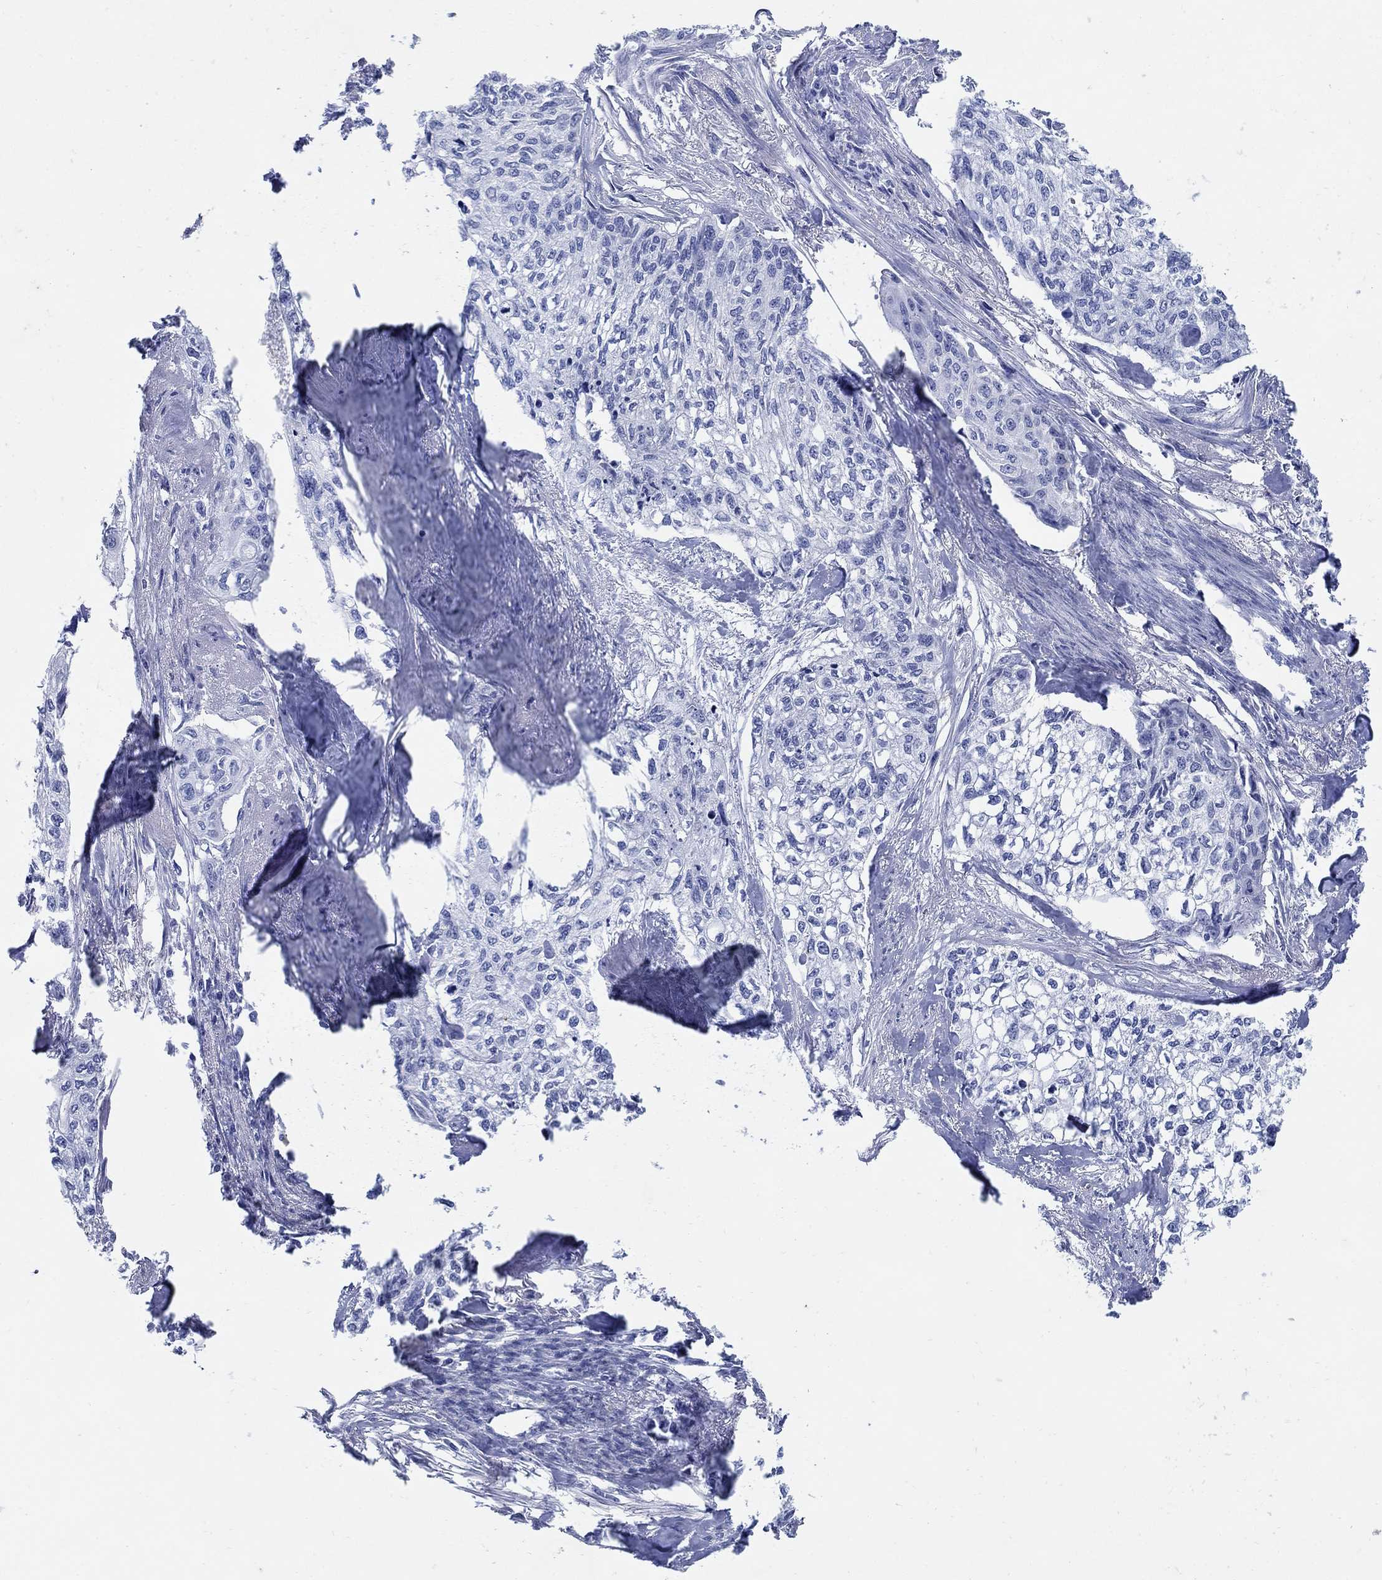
{"staining": {"intensity": "negative", "quantity": "none", "location": "none"}, "tissue": "cervical cancer", "cell_type": "Tumor cells", "image_type": "cancer", "snomed": [{"axis": "morphology", "description": "Squamous cell carcinoma, NOS"}, {"axis": "topography", "description": "Cervix"}], "caption": "An image of cervical cancer stained for a protein shows no brown staining in tumor cells.", "gene": "ZDHHC14", "patient": {"sex": "female", "age": 58}}